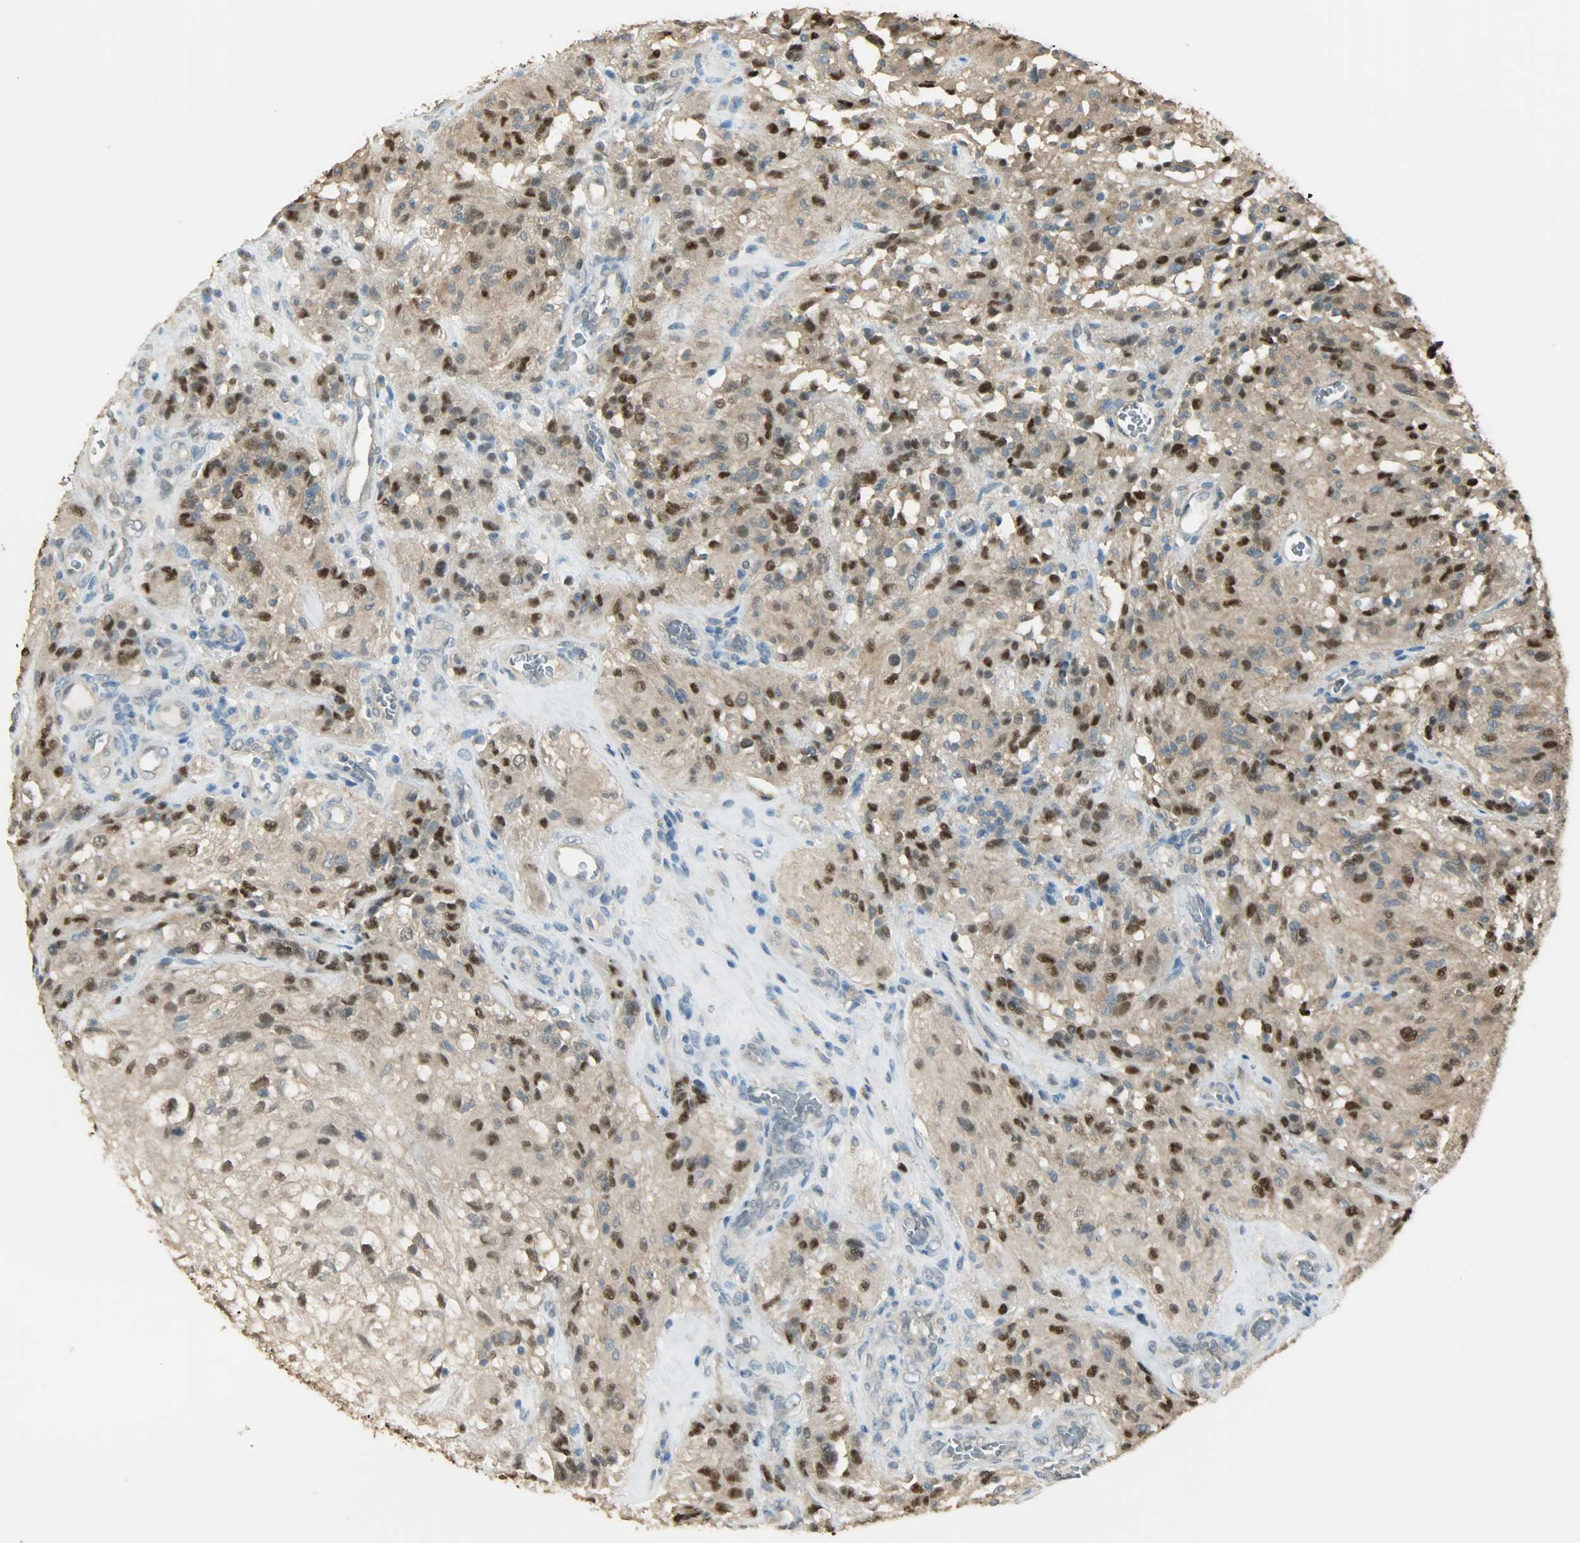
{"staining": {"intensity": "strong", "quantity": ">75%", "location": "nuclear"}, "tissue": "glioma", "cell_type": "Tumor cells", "image_type": "cancer", "snomed": [{"axis": "morphology", "description": "Normal tissue, NOS"}, {"axis": "morphology", "description": "Glioma, malignant, High grade"}, {"axis": "topography", "description": "Cerebral cortex"}], "caption": "Immunohistochemistry micrograph of neoplastic tissue: human malignant high-grade glioma stained using immunohistochemistry exhibits high levels of strong protein expression localized specifically in the nuclear of tumor cells, appearing as a nuclear brown color.", "gene": "PRMT5", "patient": {"sex": "male", "age": 56}}